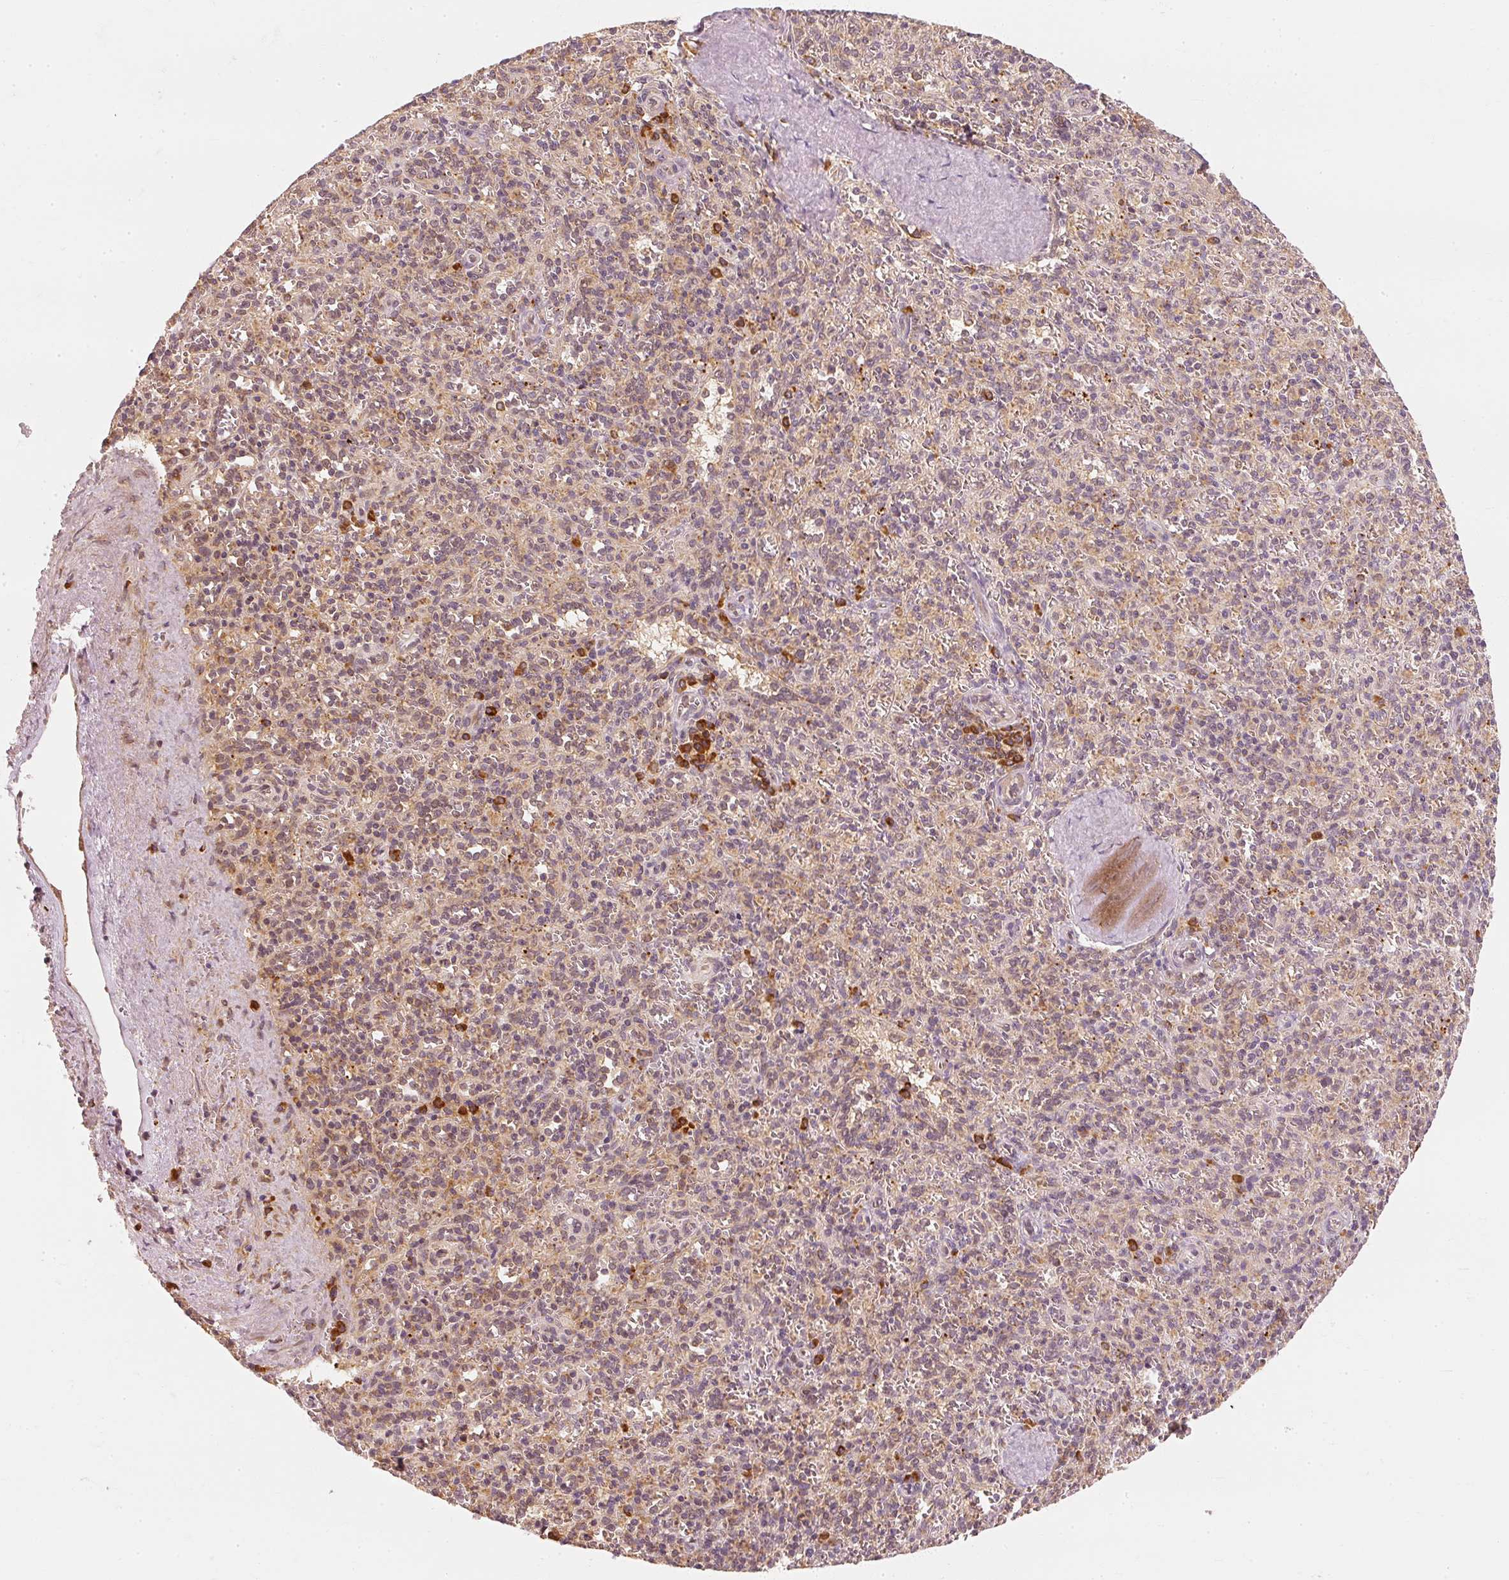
{"staining": {"intensity": "strong", "quantity": "<25%", "location": "cytoplasmic/membranous"}, "tissue": "spleen", "cell_type": "Cells in red pulp", "image_type": "normal", "snomed": [{"axis": "morphology", "description": "Normal tissue, NOS"}, {"axis": "topography", "description": "Spleen"}], "caption": "Protein expression analysis of normal spleen displays strong cytoplasmic/membranous staining in approximately <25% of cells in red pulp.", "gene": "EEF1A1", "patient": {"sex": "female", "age": 70}}